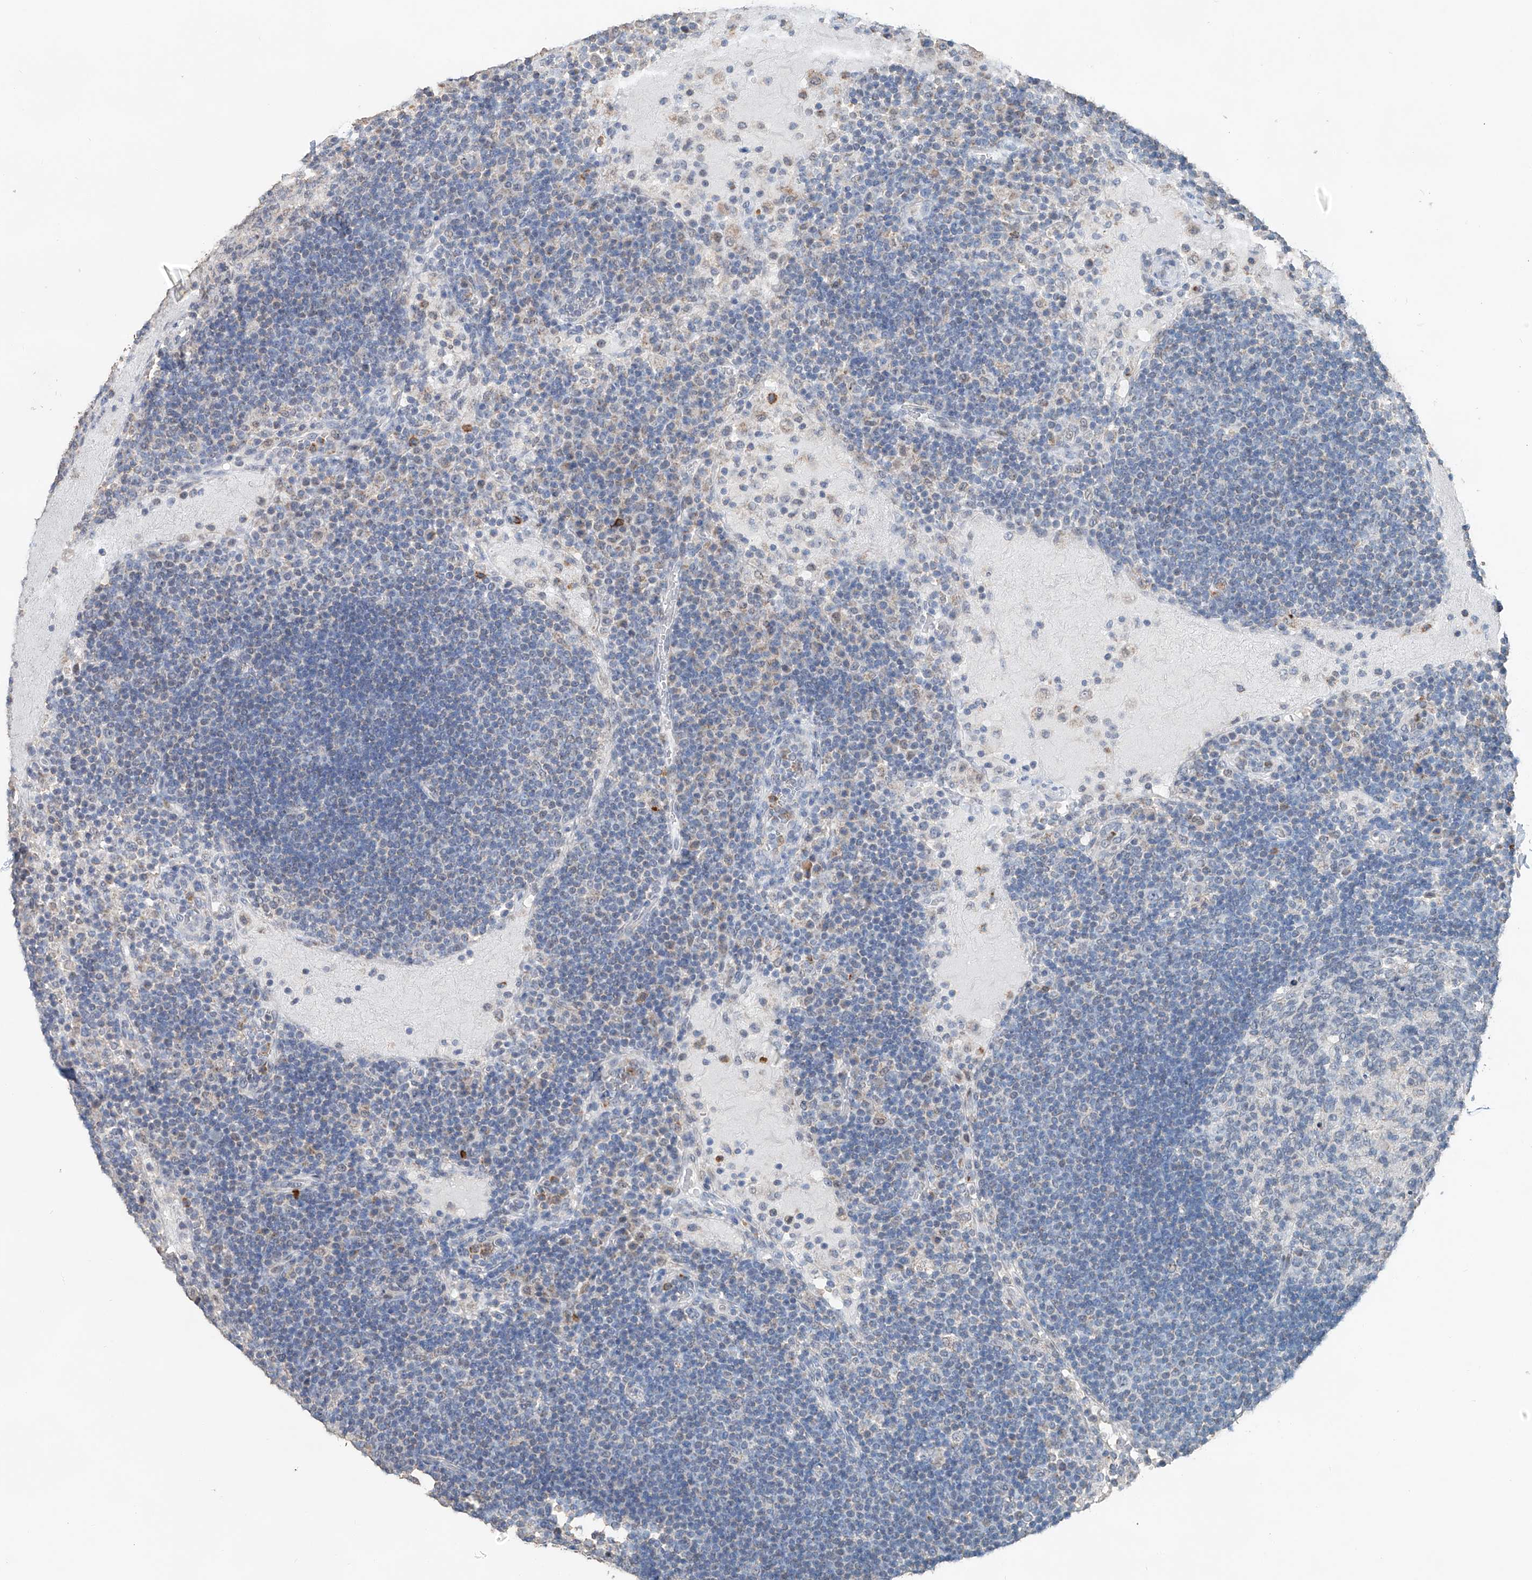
{"staining": {"intensity": "negative", "quantity": "none", "location": "none"}, "tissue": "lymph node", "cell_type": "Germinal center cells", "image_type": "normal", "snomed": [{"axis": "morphology", "description": "Normal tissue, NOS"}, {"axis": "topography", "description": "Lymph node"}], "caption": "A high-resolution photomicrograph shows immunohistochemistry staining of benign lymph node, which exhibits no significant positivity in germinal center cells.", "gene": "KLF15", "patient": {"sex": "female", "age": 53}}